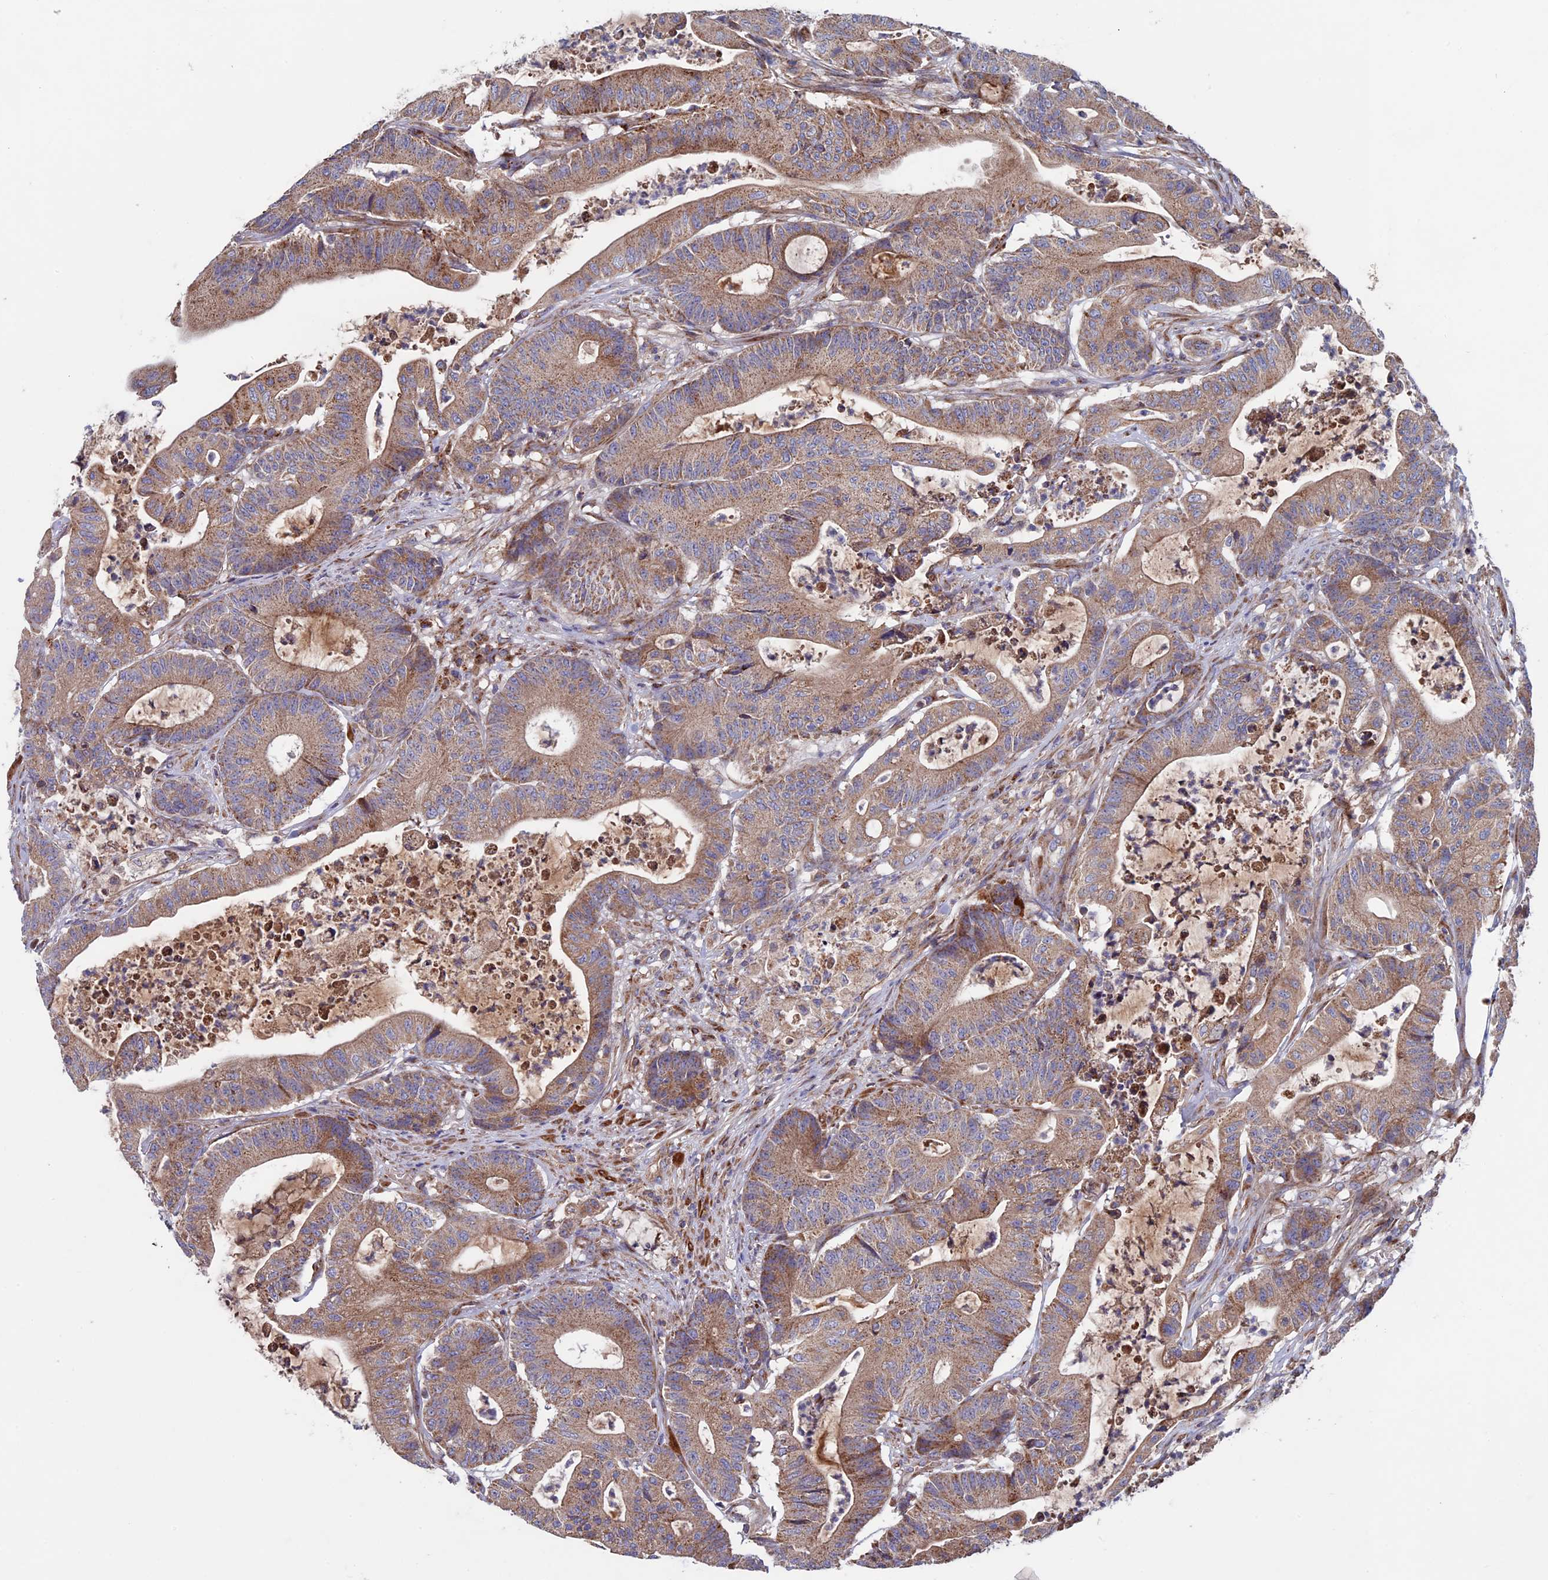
{"staining": {"intensity": "moderate", "quantity": ">75%", "location": "cytoplasmic/membranous"}, "tissue": "colorectal cancer", "cell_type": "Tumor cells", "image_type": "cancer", "snomed": [{"axis": "morphology", "description": "Adenocarcinoma, NOS"}, {"axis": "topography", "description": "Colon"}], "caption": "Immunohistochemical staining of colorectal adenocarcinoma reveals moderate cytoplasmic/membranous protein staining in about >75% of tumor cells. (brown staining indicates protein expression, while blue staining denotes nuclei).", "gene": "SLC15A5", "patient": {"sex": "female", "age": 84}}